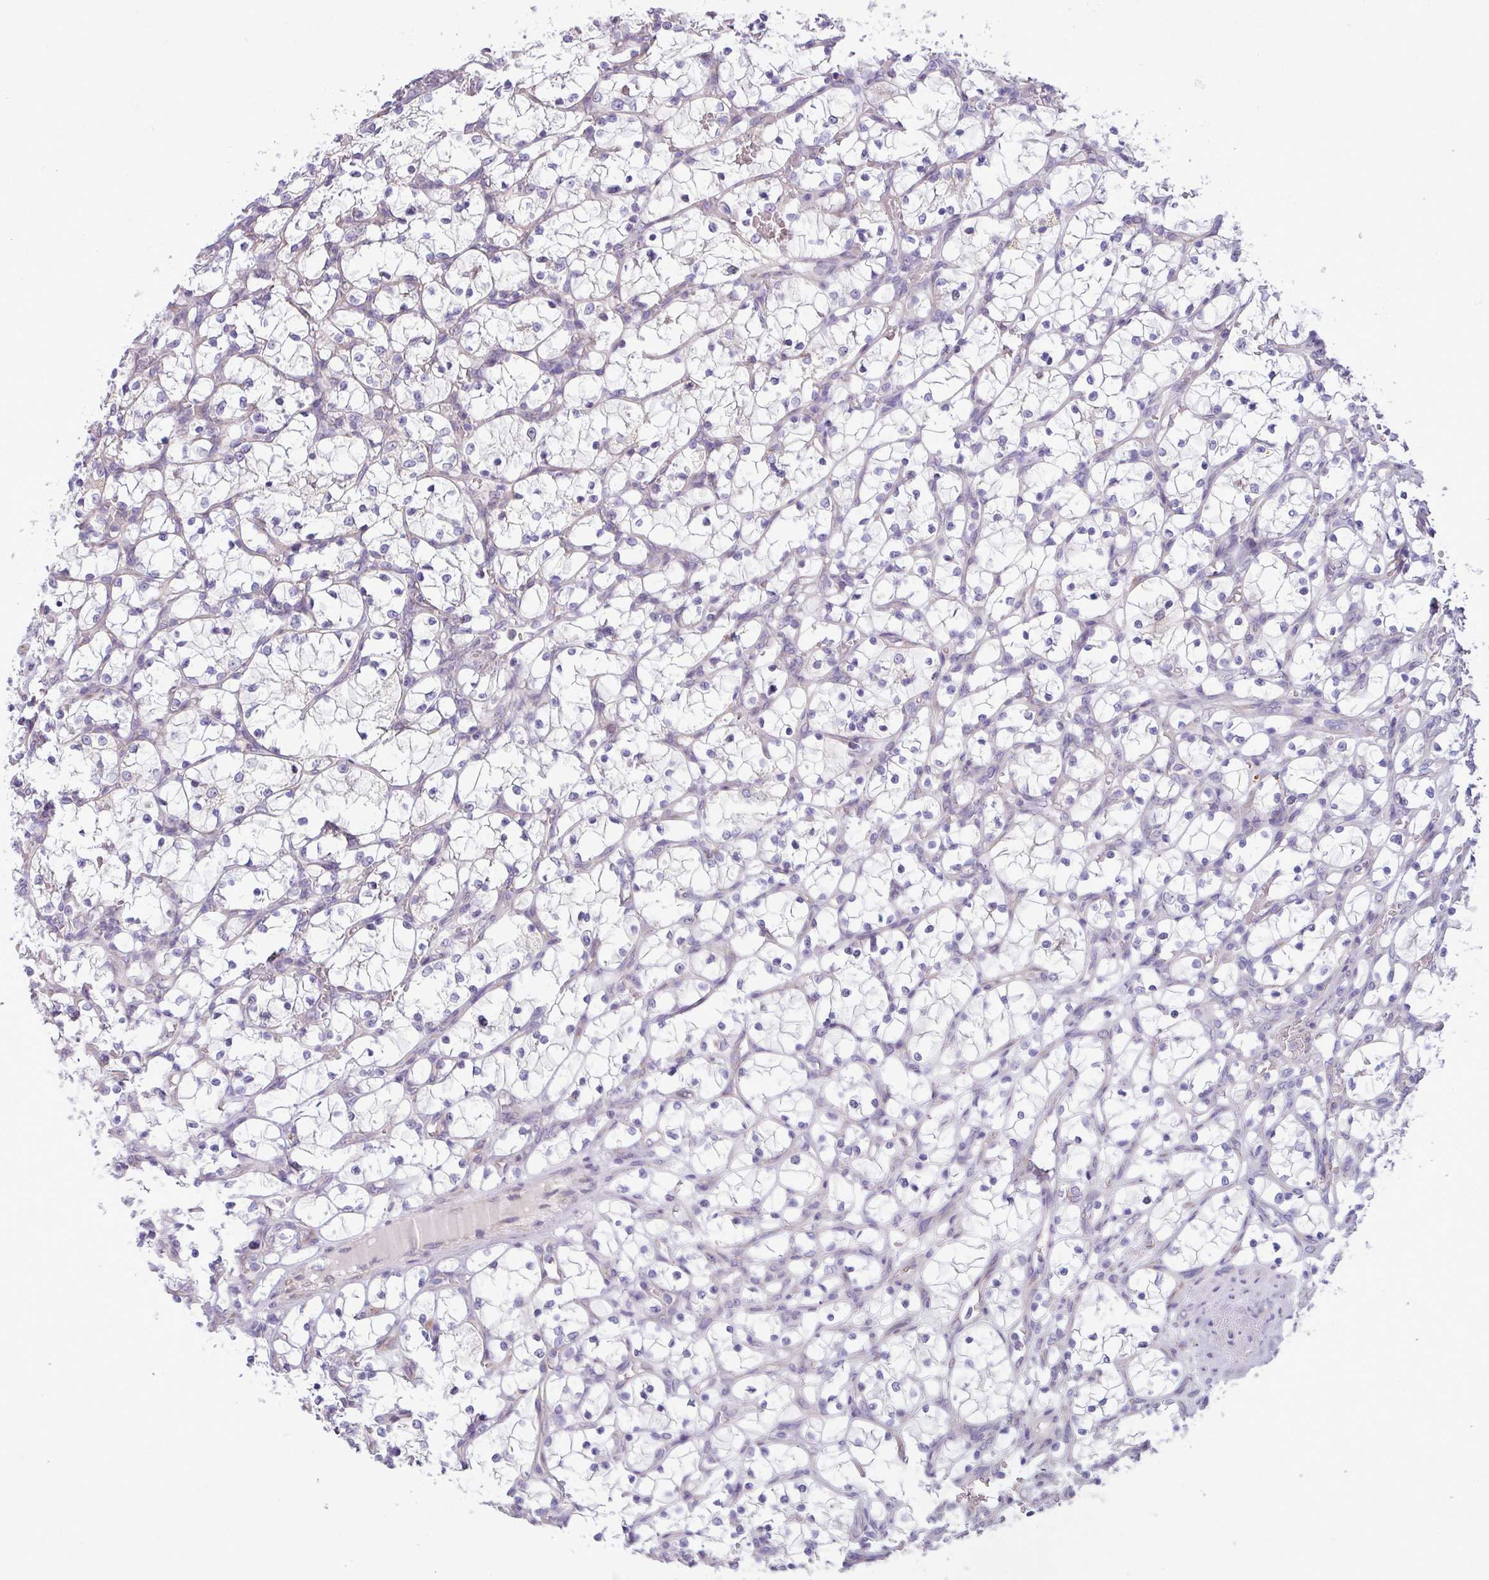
{"staining": {"intensity": "negative", "quantity": "none", "location": "none"}, "tissue": "renal cancer", "cell_type": "Tumor cells", "image_type": "cancer", "snomed": [{"axis": "morphology", "description": "Adenocarcinoma, NOS"}, {"axis": "topography", "description": "Kidney"}], "caption": "Renal adenocarcinoma stained for a protein using IHC demonstrates no expression tumor cells.", "gene": "IRGC", "patient": {"sex": "female", "age": 69}}